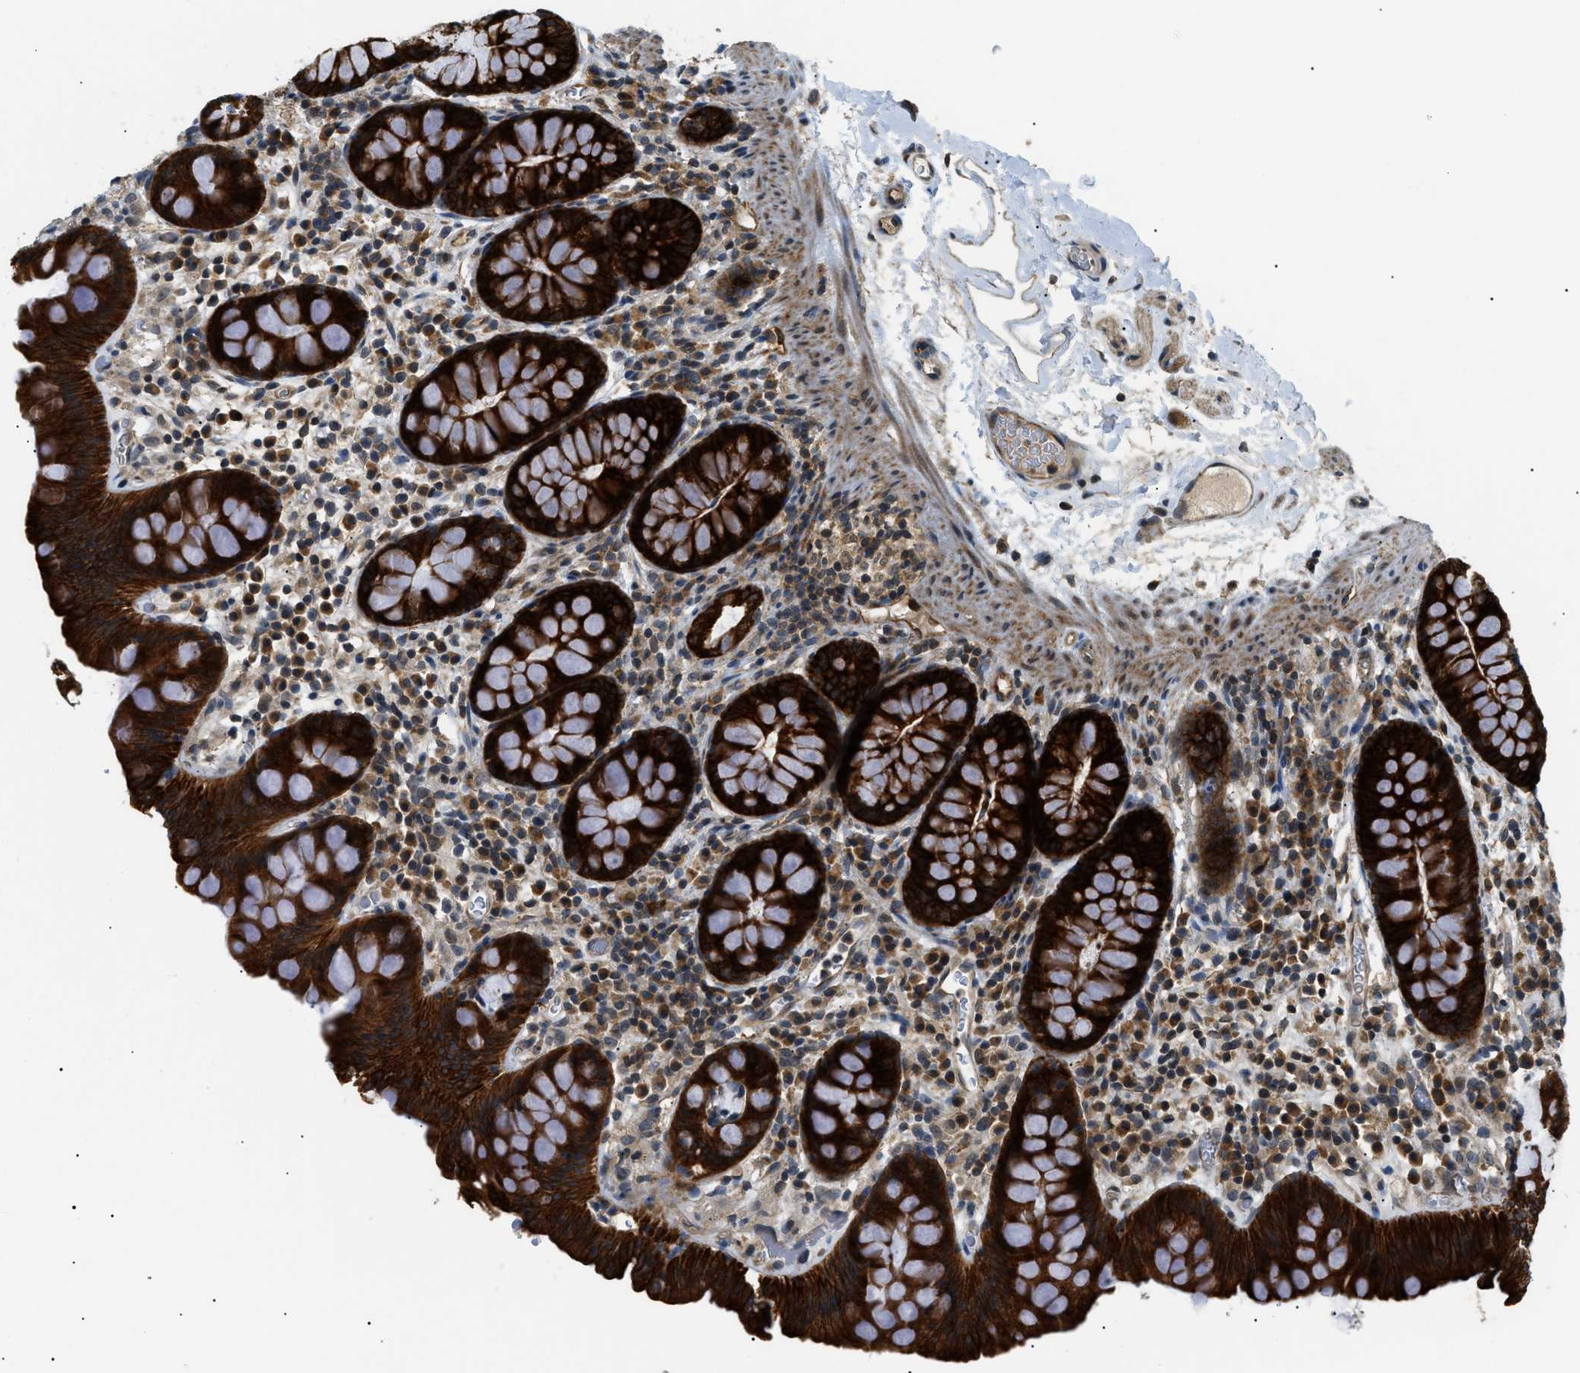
{"staining": {"intensity": "moderate", "quantity": ">75%", "location": "cytoplasmic/membranous"}, "tissue": "colon", "cell_type": "Endothelial cells", "image_type": "normal", "snomed": [{"axis": "morphology", "description": "Normal tissue, NOS"}, {"axis": "topography", "description": "Colon"}], "caption": "Human colon stained for a protein (brown) exhibits moderate cytoplasmic/membranous positive expression in approximately >75% of endothelial cells.", "gene": "SRPK1", "patient": {"sex": "female", "age": 80}}